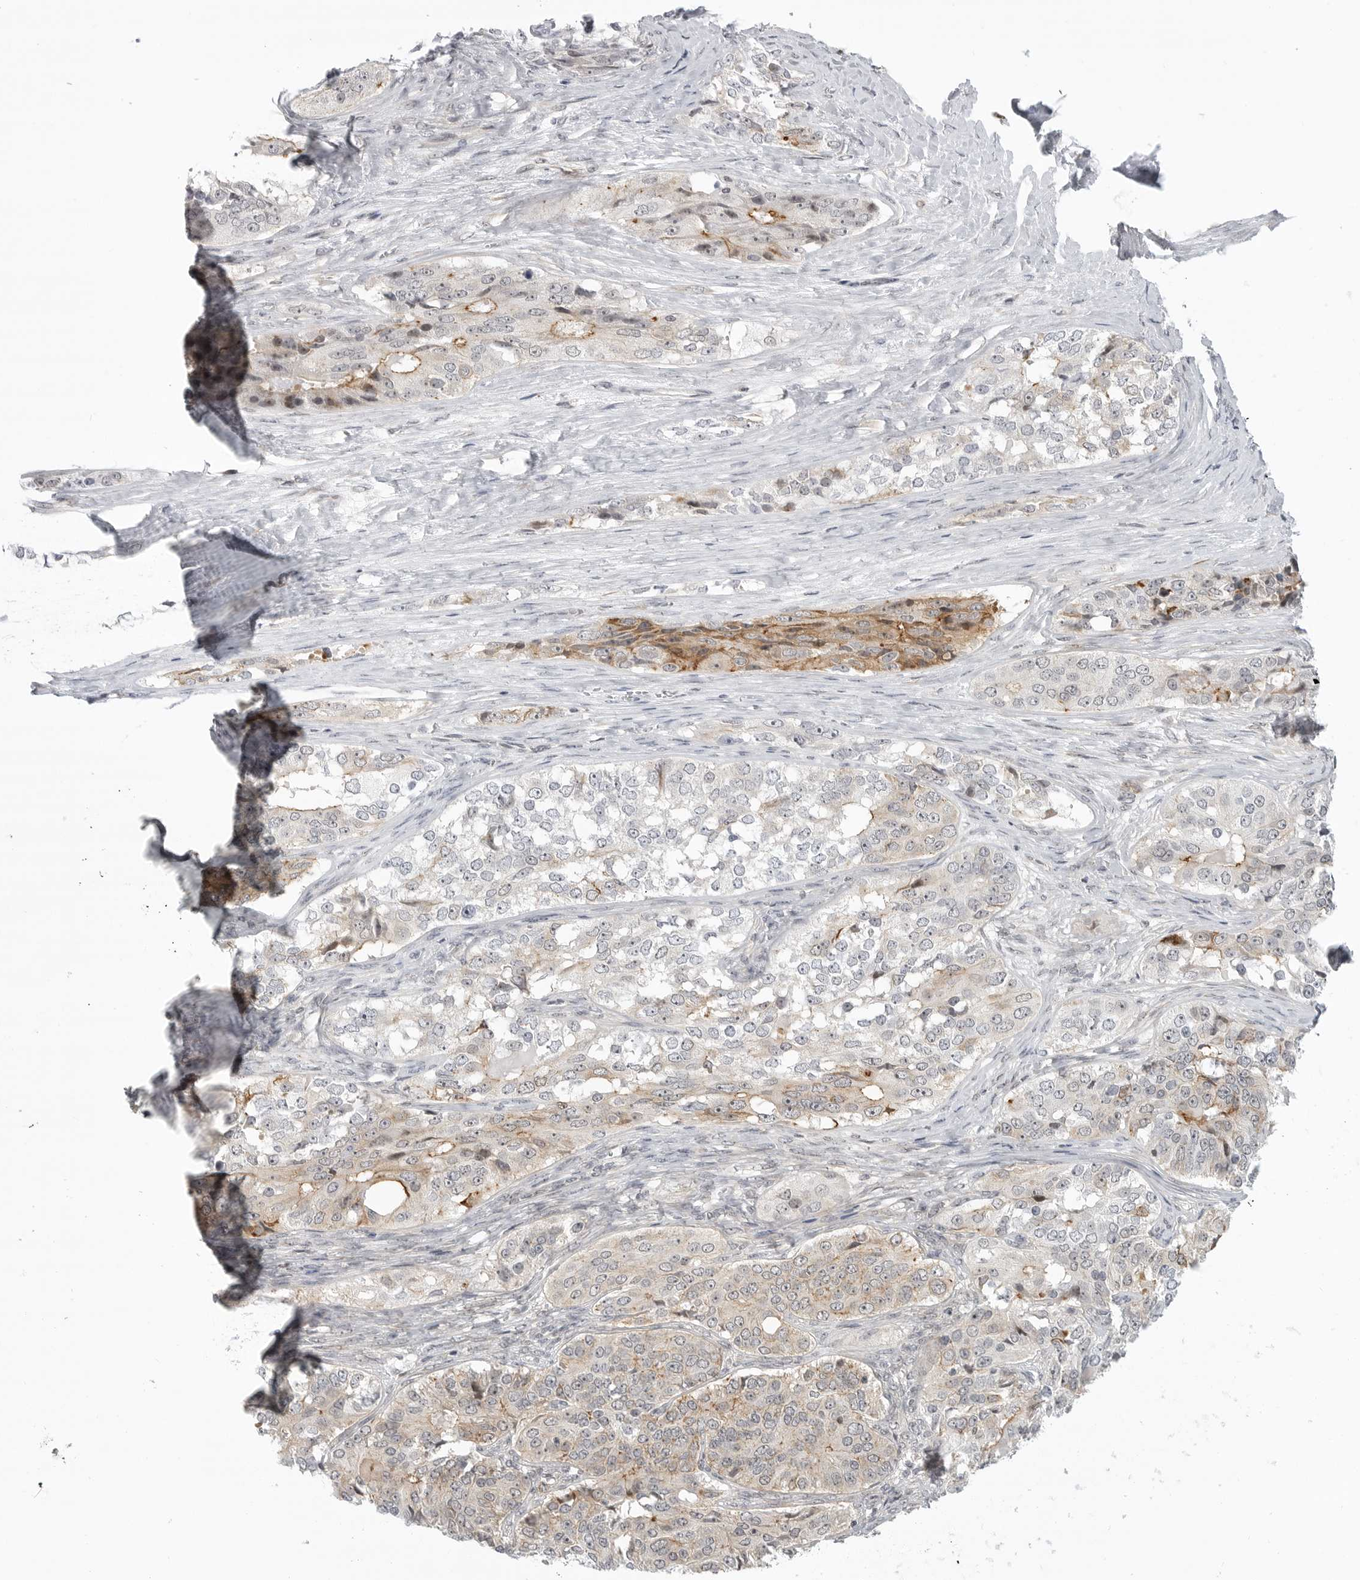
{"staining": {"intensity": "weak", "quantity": "<25%", "location": "cytoplasmic/membranous"}, "tissue": "ovarian cancer", "cell_type": "Tumor cells", "image_type": "cancer", "snomed": [{"axis": "morphology", "description": "Carcinoma, endometroid"}, {"axis": "topography", "description": "Ovary"}], "caption": "This is a image of immunohistochemistry staining of endometroid carcinoma (ovarian), which shows no positivity in tumor cells.", "gene": "CEP295NL", "patient": {"sex": "female", "age": 51}}